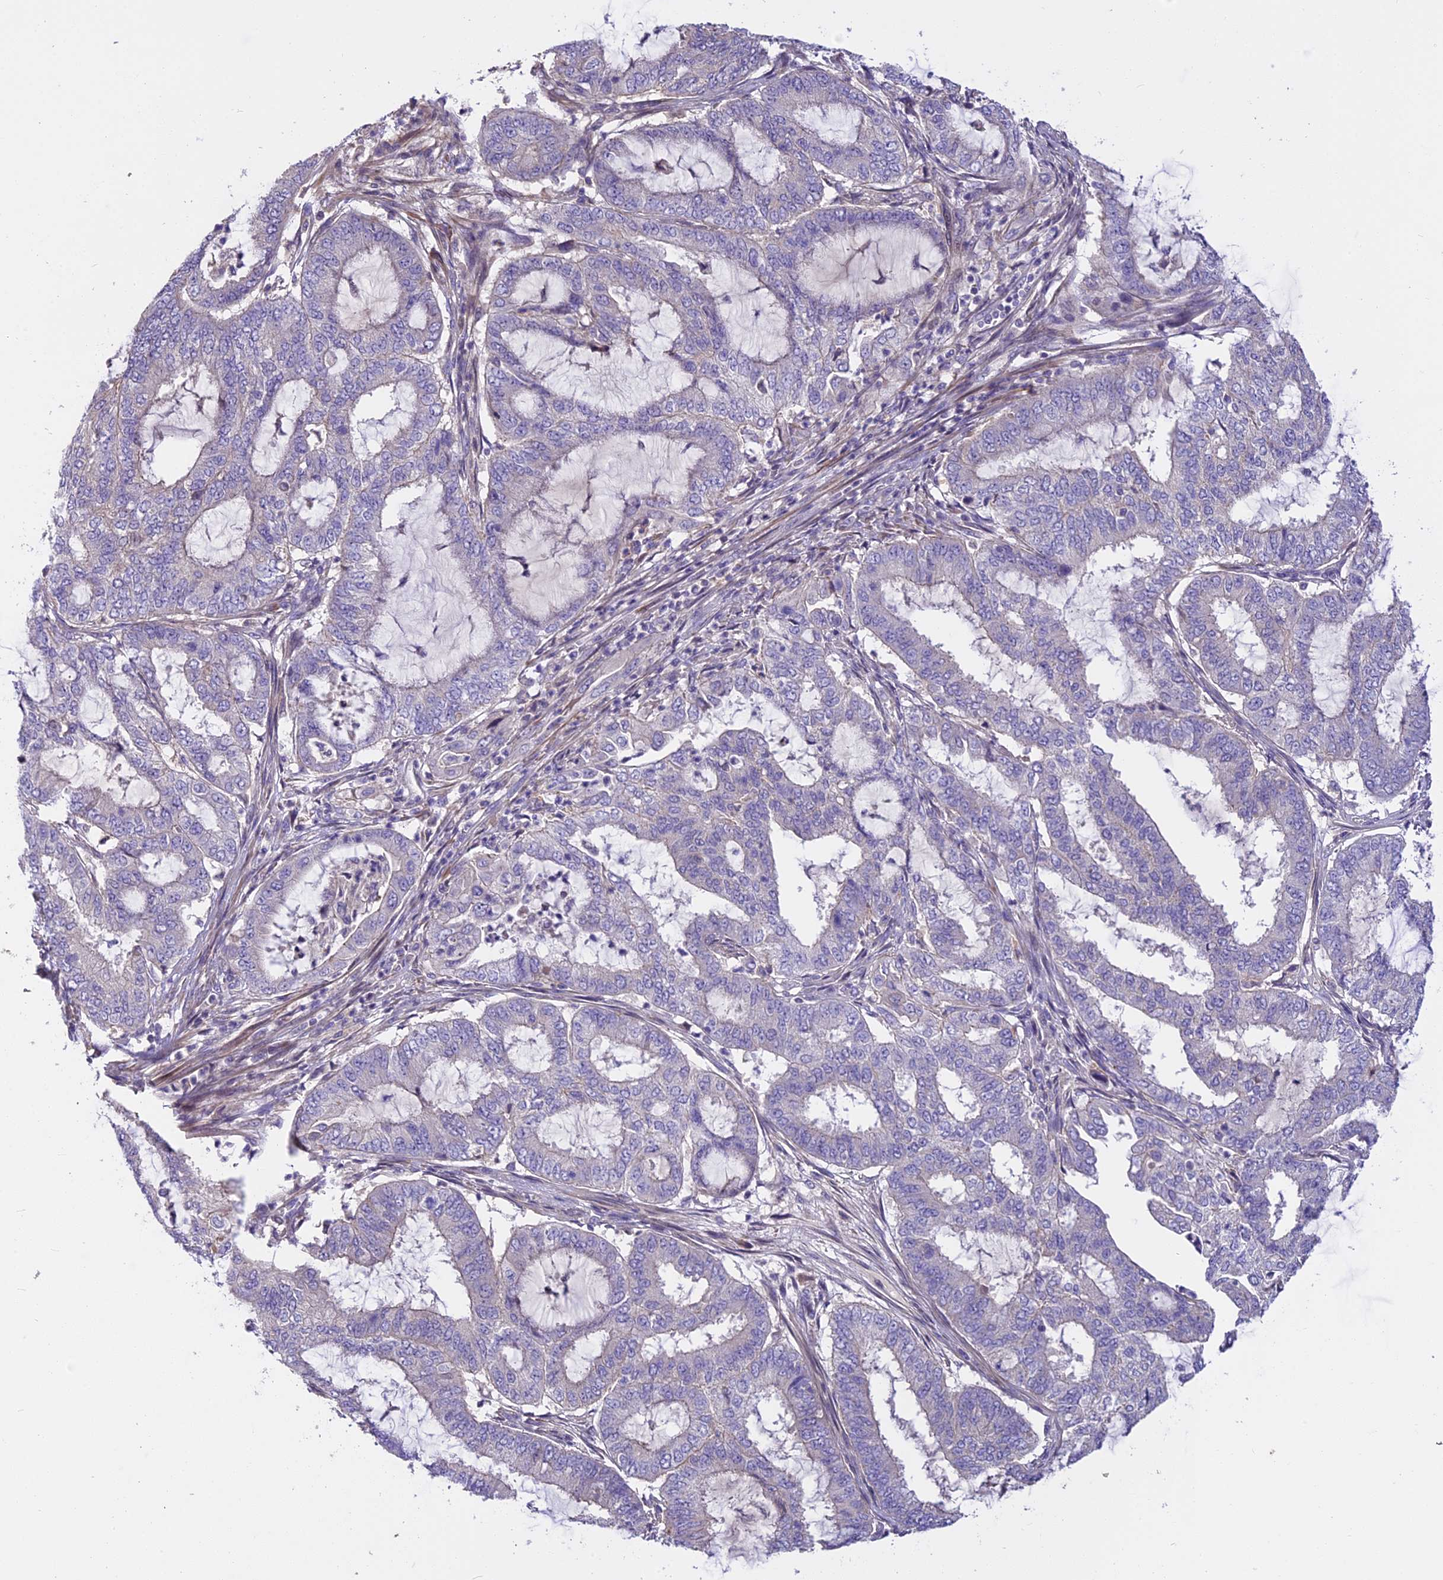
{"staining": {"intensity": "negative", "quantity": "none", "location": "none"}, "tissue": "endometrial cancer", "cell_type": "Tumor cells", "image_type": "cancer", "snomed": [{"axis": "morphology", "description": "Adenocarcinoma, NOS"}, {"axis": "topography", "description": "Endometrium"}], "caption": "Micrograph shows no protein expression in tumor cells of endometrial adenocarcinoma tissue.", "gene": "FAM98C", "patient": {"sex": "female", "age": 51}}